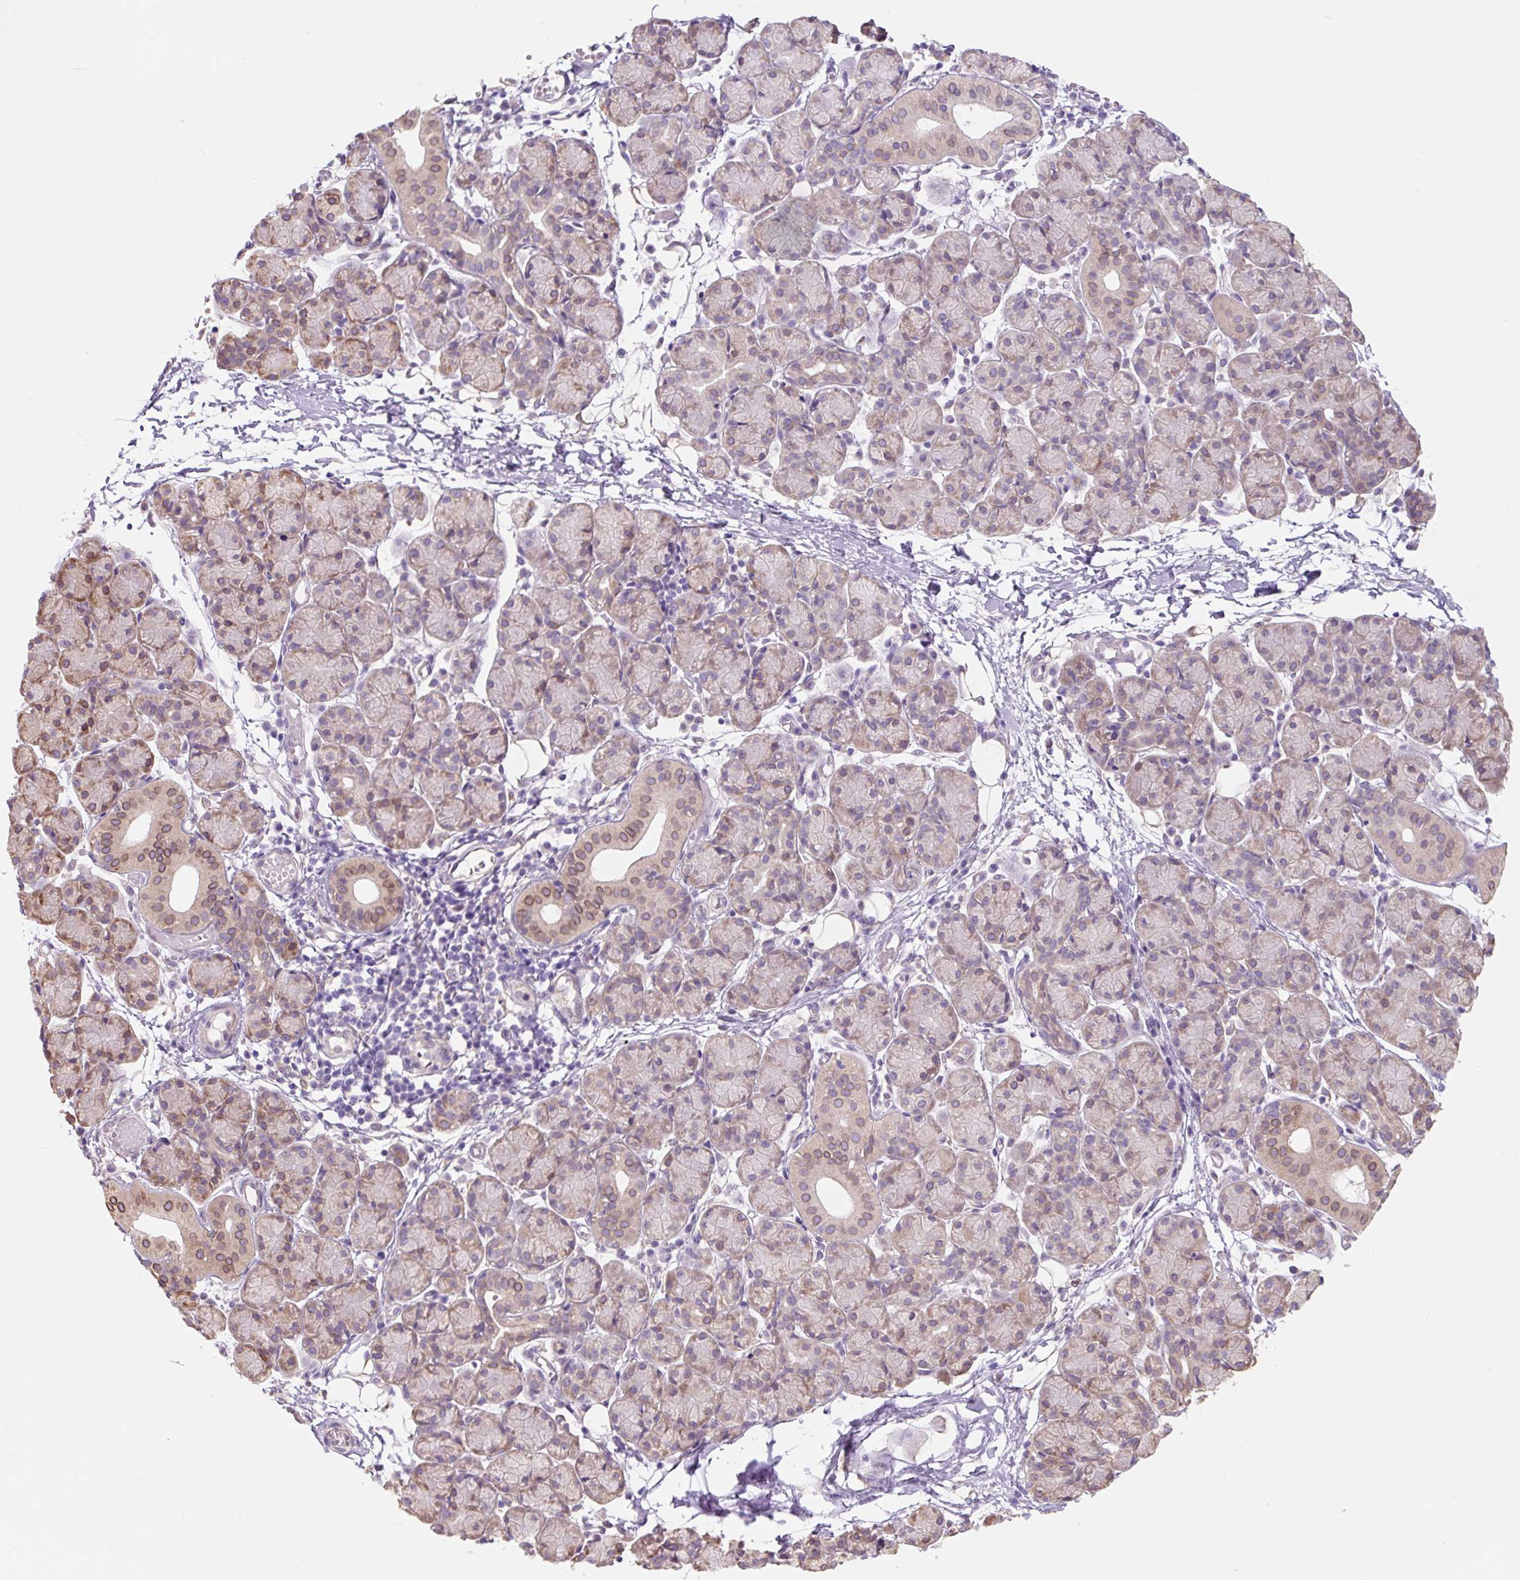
{"staining": {"intensity": "moderate", "quantity": "25%-75%", "location": "cytoplasmic/membranous"}, "tissue": "salivary gland", "cell_type": "Glandular cells", "image_type": "normal", "snomed": [{"axis": "morphology", "description": "Normal tissue, NOS"}, {"axis": "morphology", "description": "Inflammation, NOS"}, {"axis": "topography", "description": "Lymph node"}, {"axis": "topography", "description": "Salivary gland"}], "caption": "Immunohistochemical staining of unremarkable salivary gland demonstrates moderate cytoplasmic/membranous protein expression in approximately 25%-75% of glandular cells. (Stains: DAB (3,3'-diaminobenzidine) in brown, nuclei in blue, Microscopy: brightfield microscopy at high magnification).", "gene": "ASRGL1", "patient": {"sex": "male", "age": 3}}